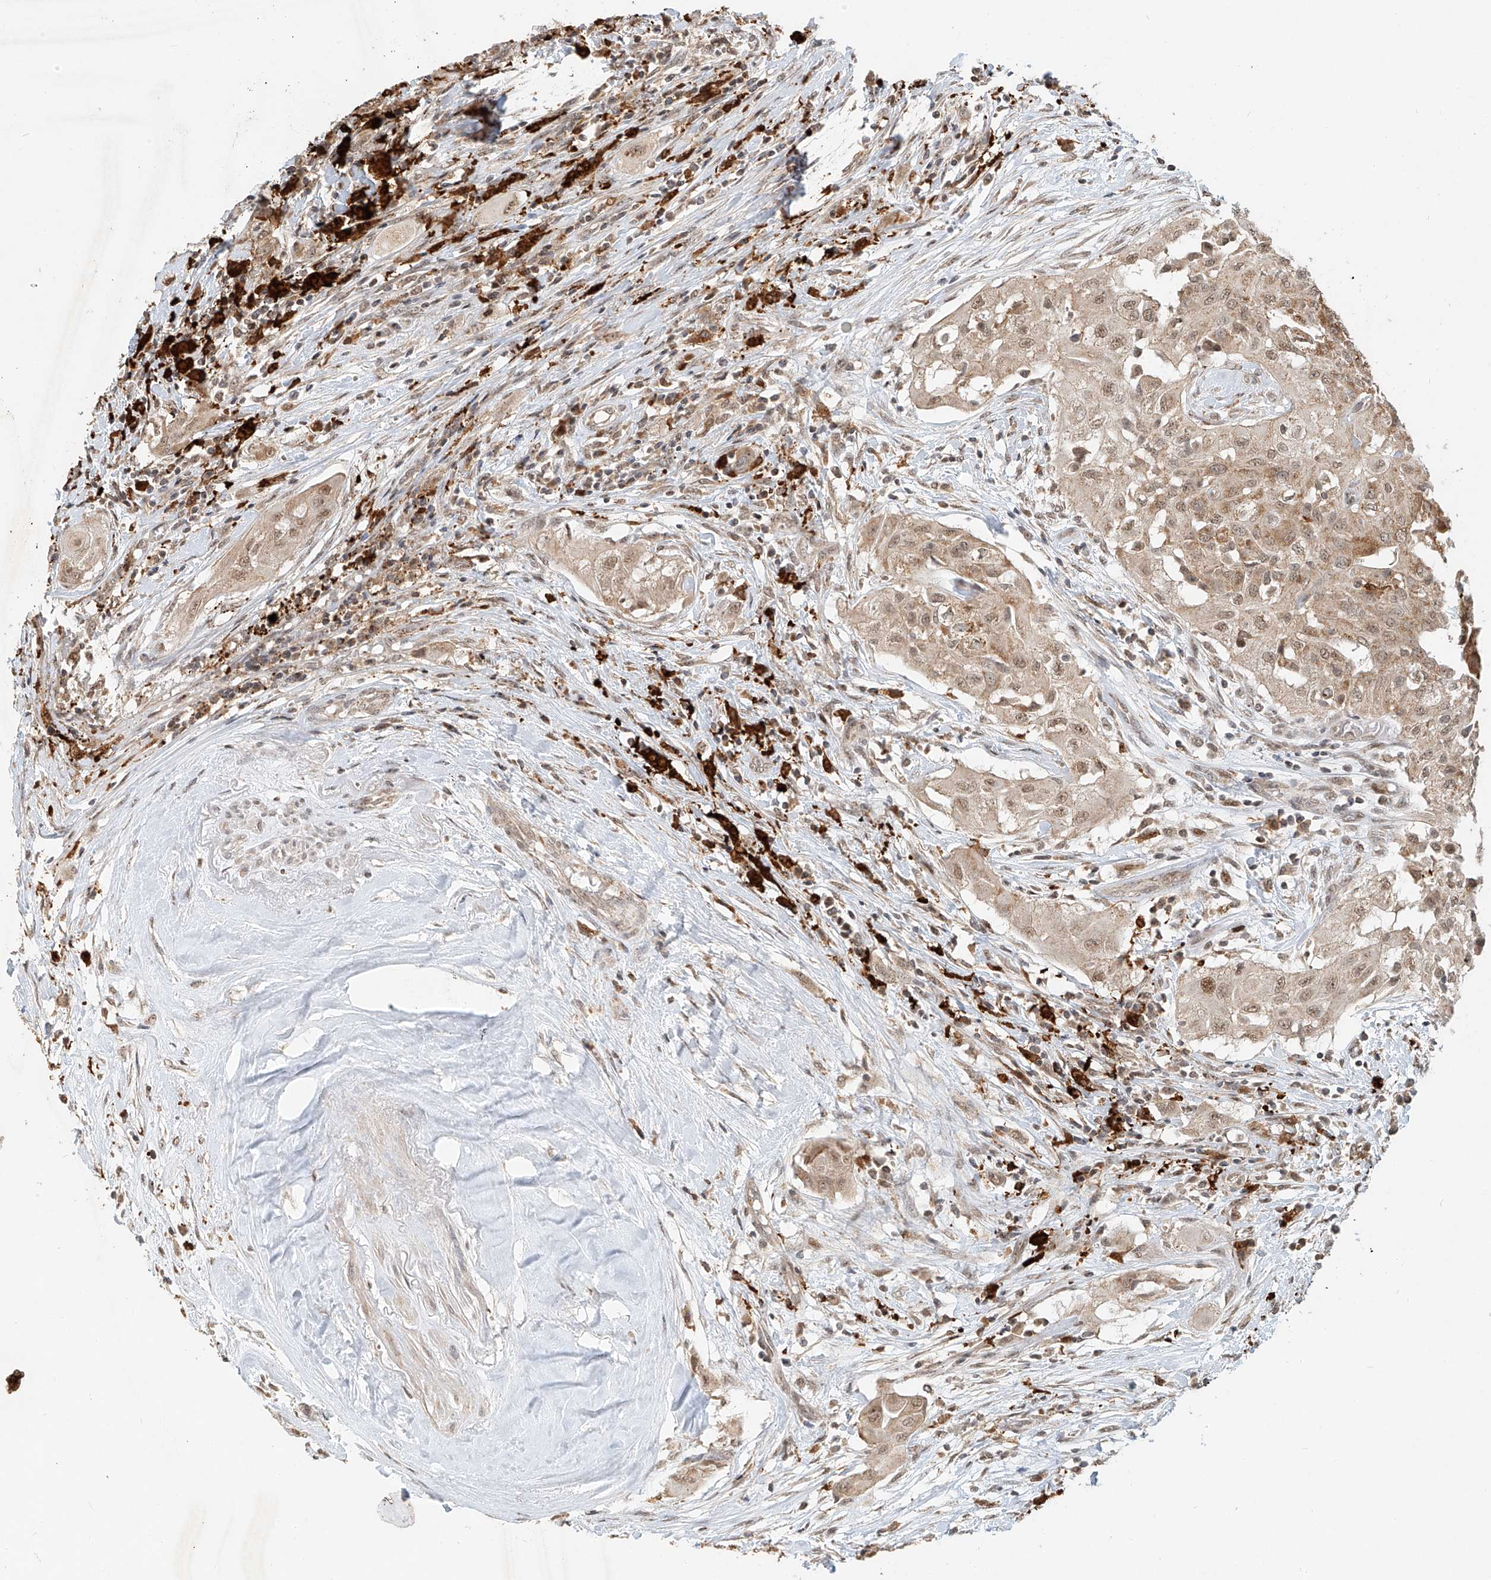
{"staining": {"intensity": "weak", "quantity": ">75%", "location": "cytoplasmic/membranous,nuclear"}, "tissue": "thyroid cancer", "cell_type": "Tumor cells", "image_type": "cancer", "snomed": [{"axis": "morphology", "description": "Papillary adenocarcinoma, NOS"}, {"axis": "topography", "description": "Thyroid gland"}], "caption": "The immunohistochemical stain labels weak cytoplasmic/membranous and nuclear staining in tumor cells of thyroid papillary adenocarcinoma tissue. (DAB = brown stain, brightfield microscopy at high magnification).", "gene": "SYTL3", "patient": {"sex": "female", "age": 59}}